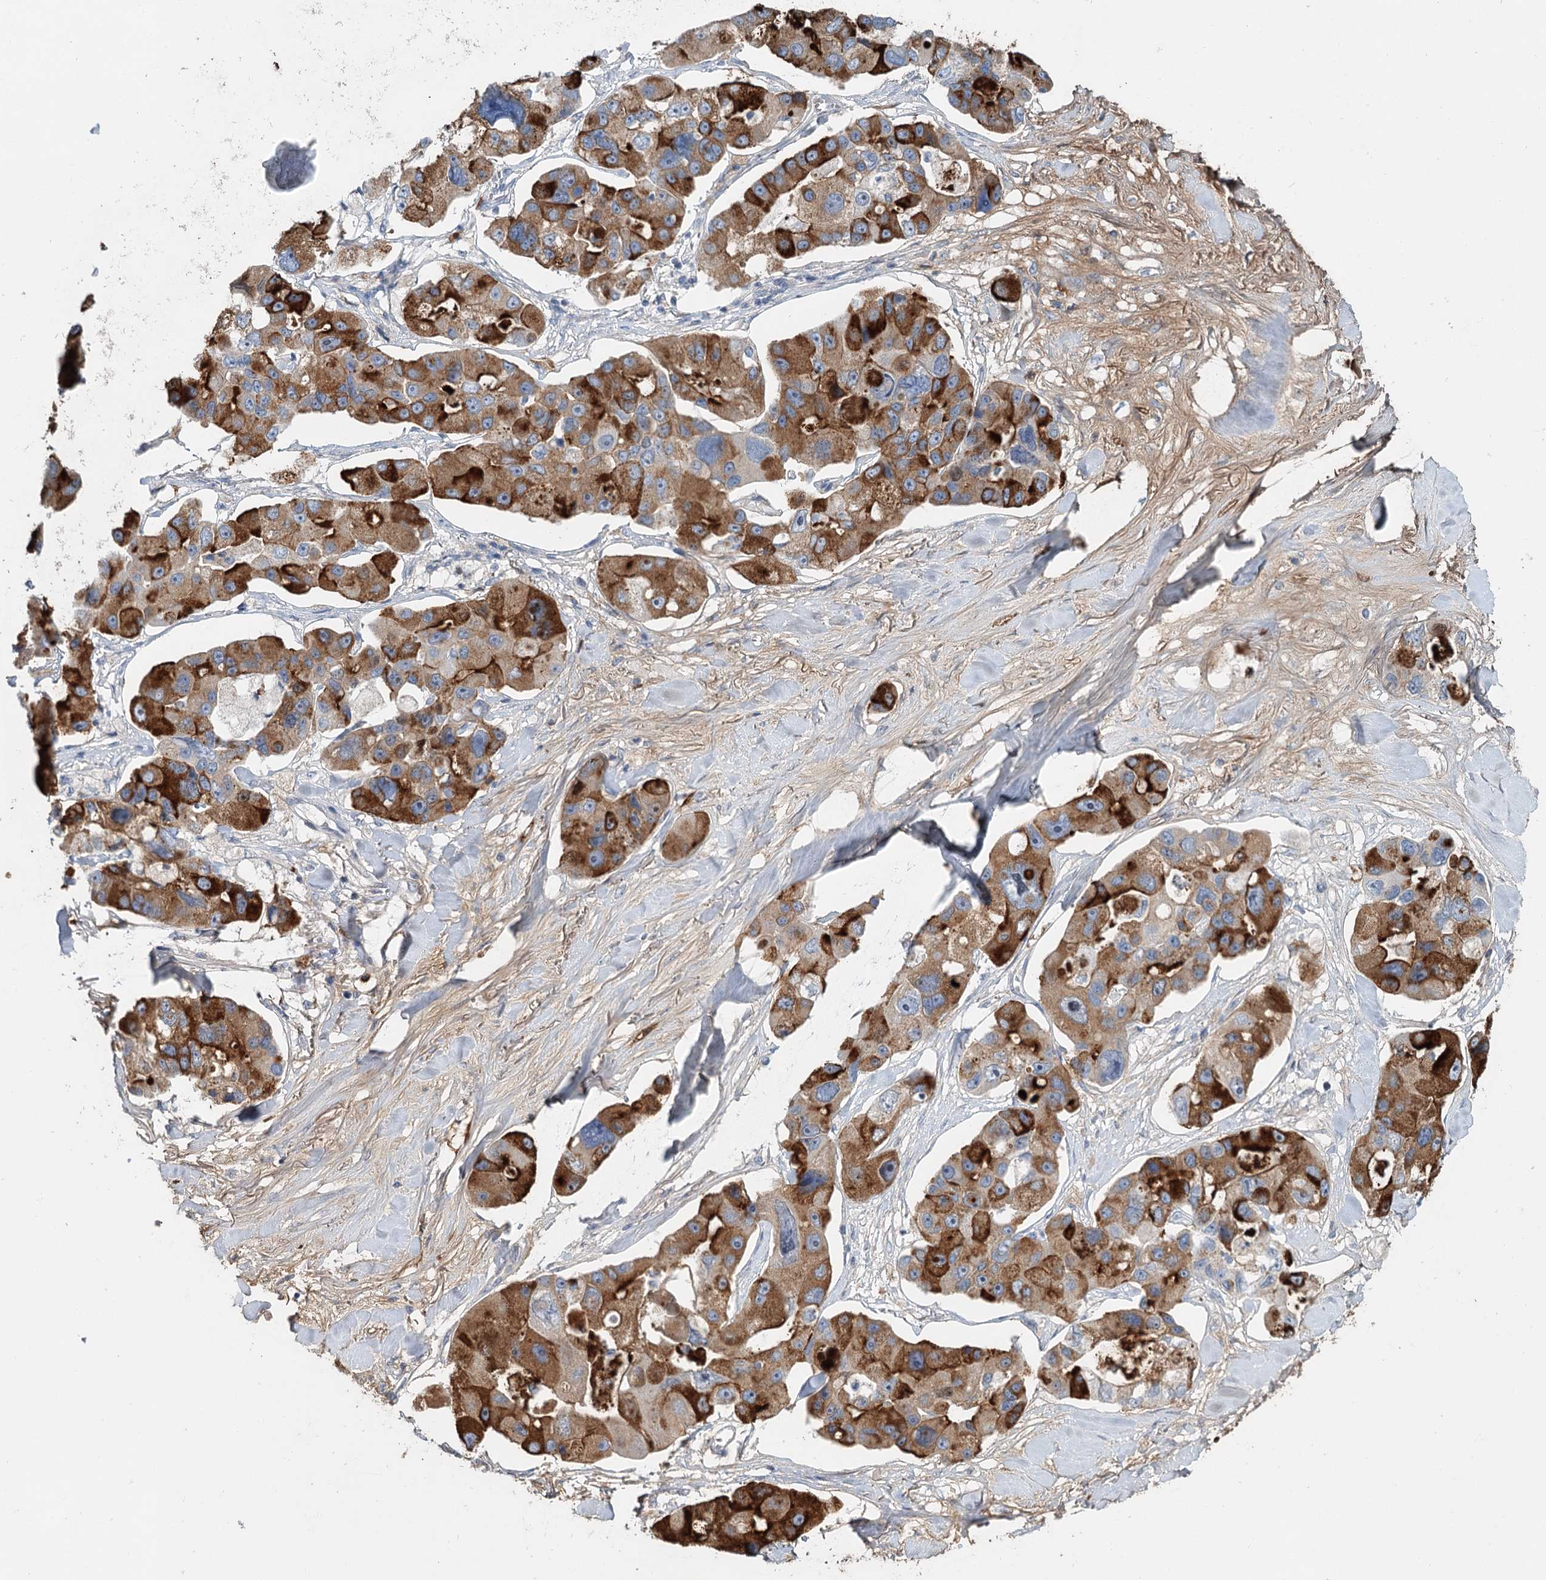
{"staining": {"intensity": "strong", "quantity": "25%-75%", "location": "cytoplasmic/membranous"}, "tissue": "lung cancer", "cell_type": "Tumor cells", "image_type": "cancer", "snomed": [{"axis": "morphology", "description": "Adenocarcinoma, NOS"}, {"axis": "topography", "description": "Lung"}], "caption": "Approximately 25%-75% of tumor cells in lung cancer show strong cytoplasmic/membranous protein positivity as visualized by brown immunohistochemical staining.", "gene": "ALKBH8", "patient": {"sex": "female", "age": 54}}